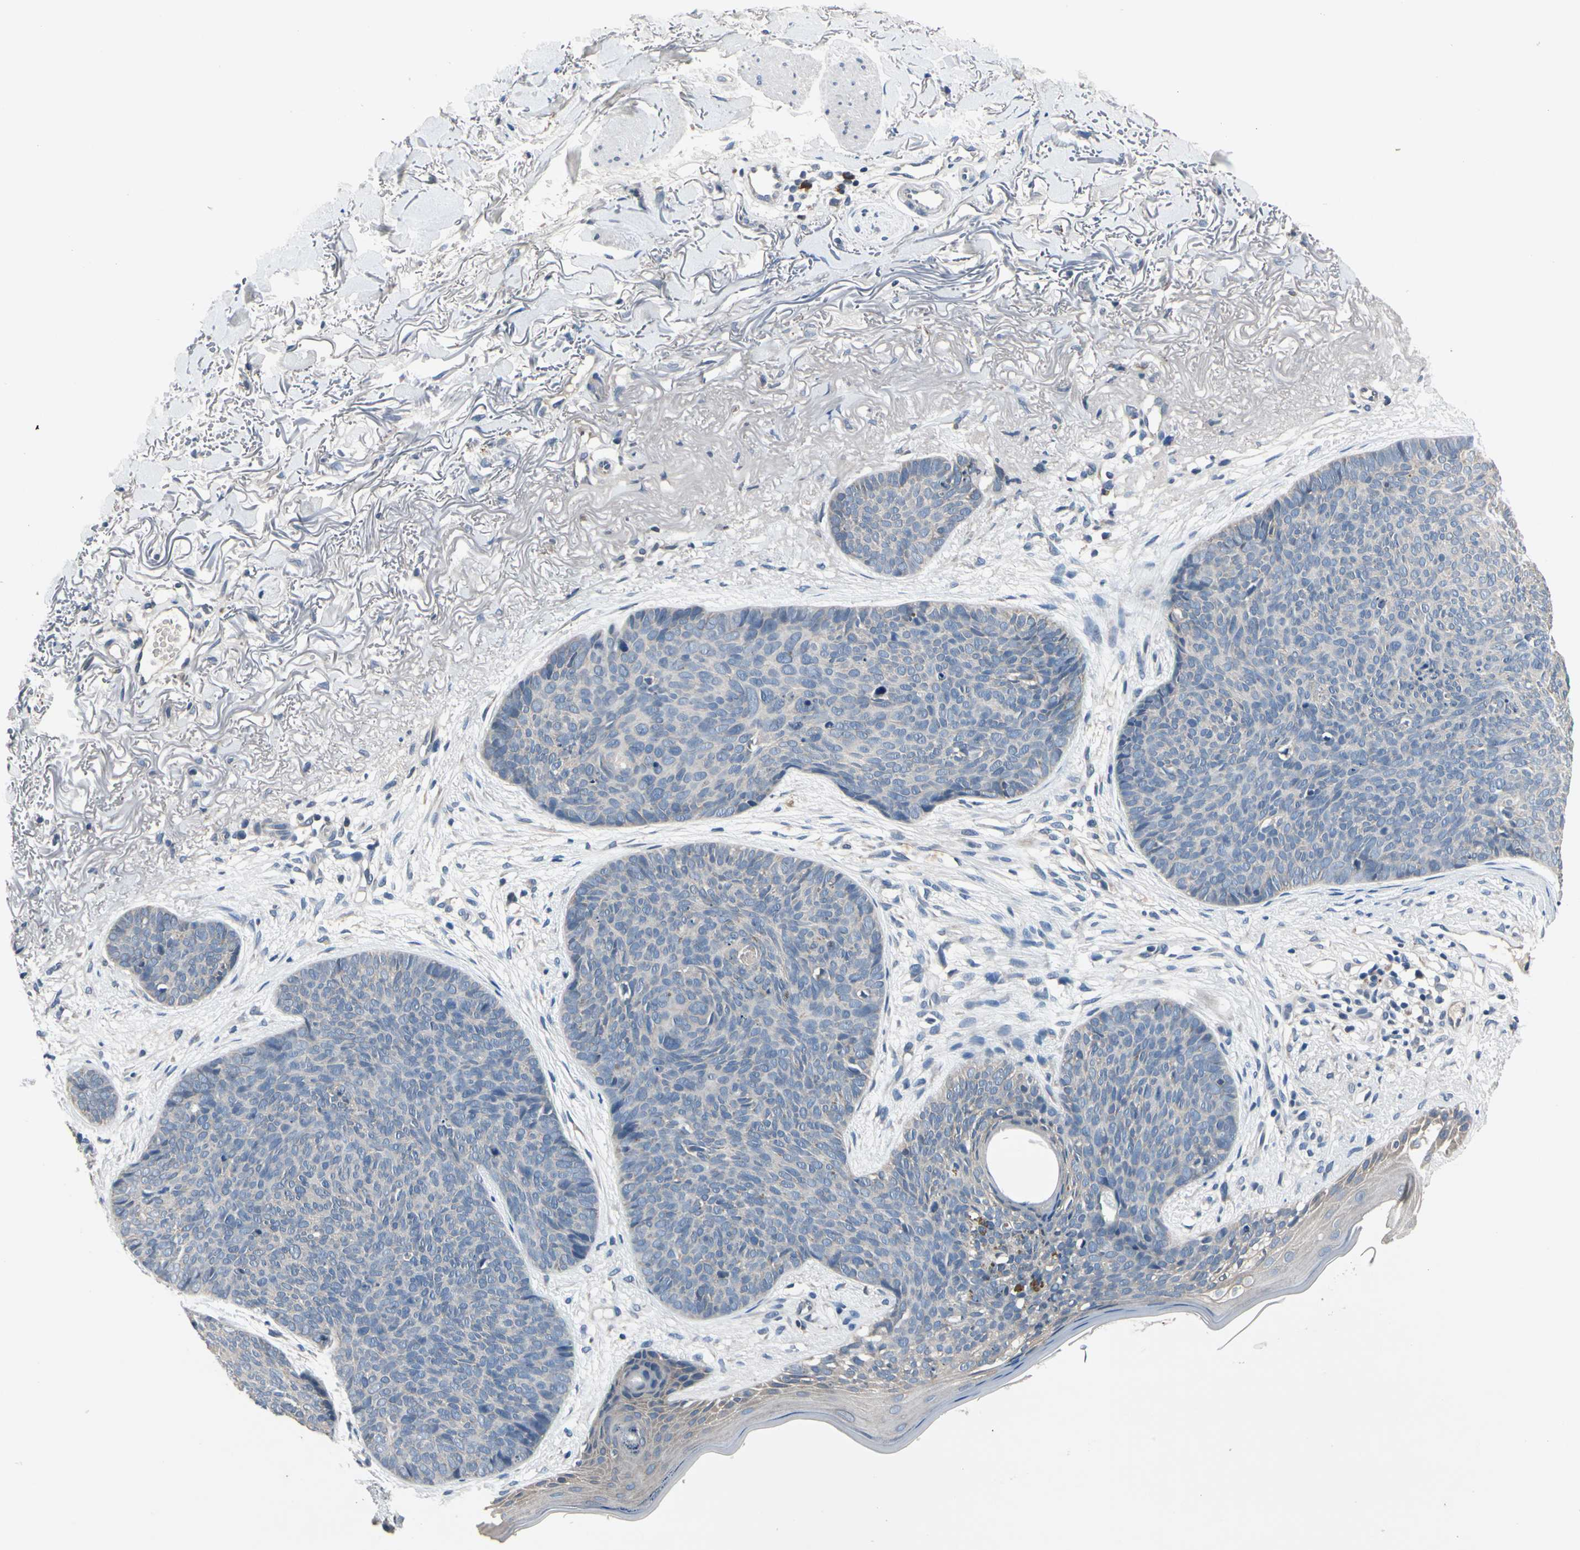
{"staining": {"intensity": "negative", "quantity": "none", "location": "none"}, "tissue": "skin cancer", "cell_type": "Tumor cells", "image_type": "cancer", "snomed": [{"axis": "morphology", "description": "Normal tissue, NOS"}, {"axis": "morphology", "description": "Basal cell carcinoma"}, {"axis": "topography", "description": "Skin"}], "caption": "Immunohistochemistry of skin cancer (basal cell carcinoma) shows no staining in tumor cells.", "gene": "SELENOK", "patient": {"sex": "female", "age": 70}}